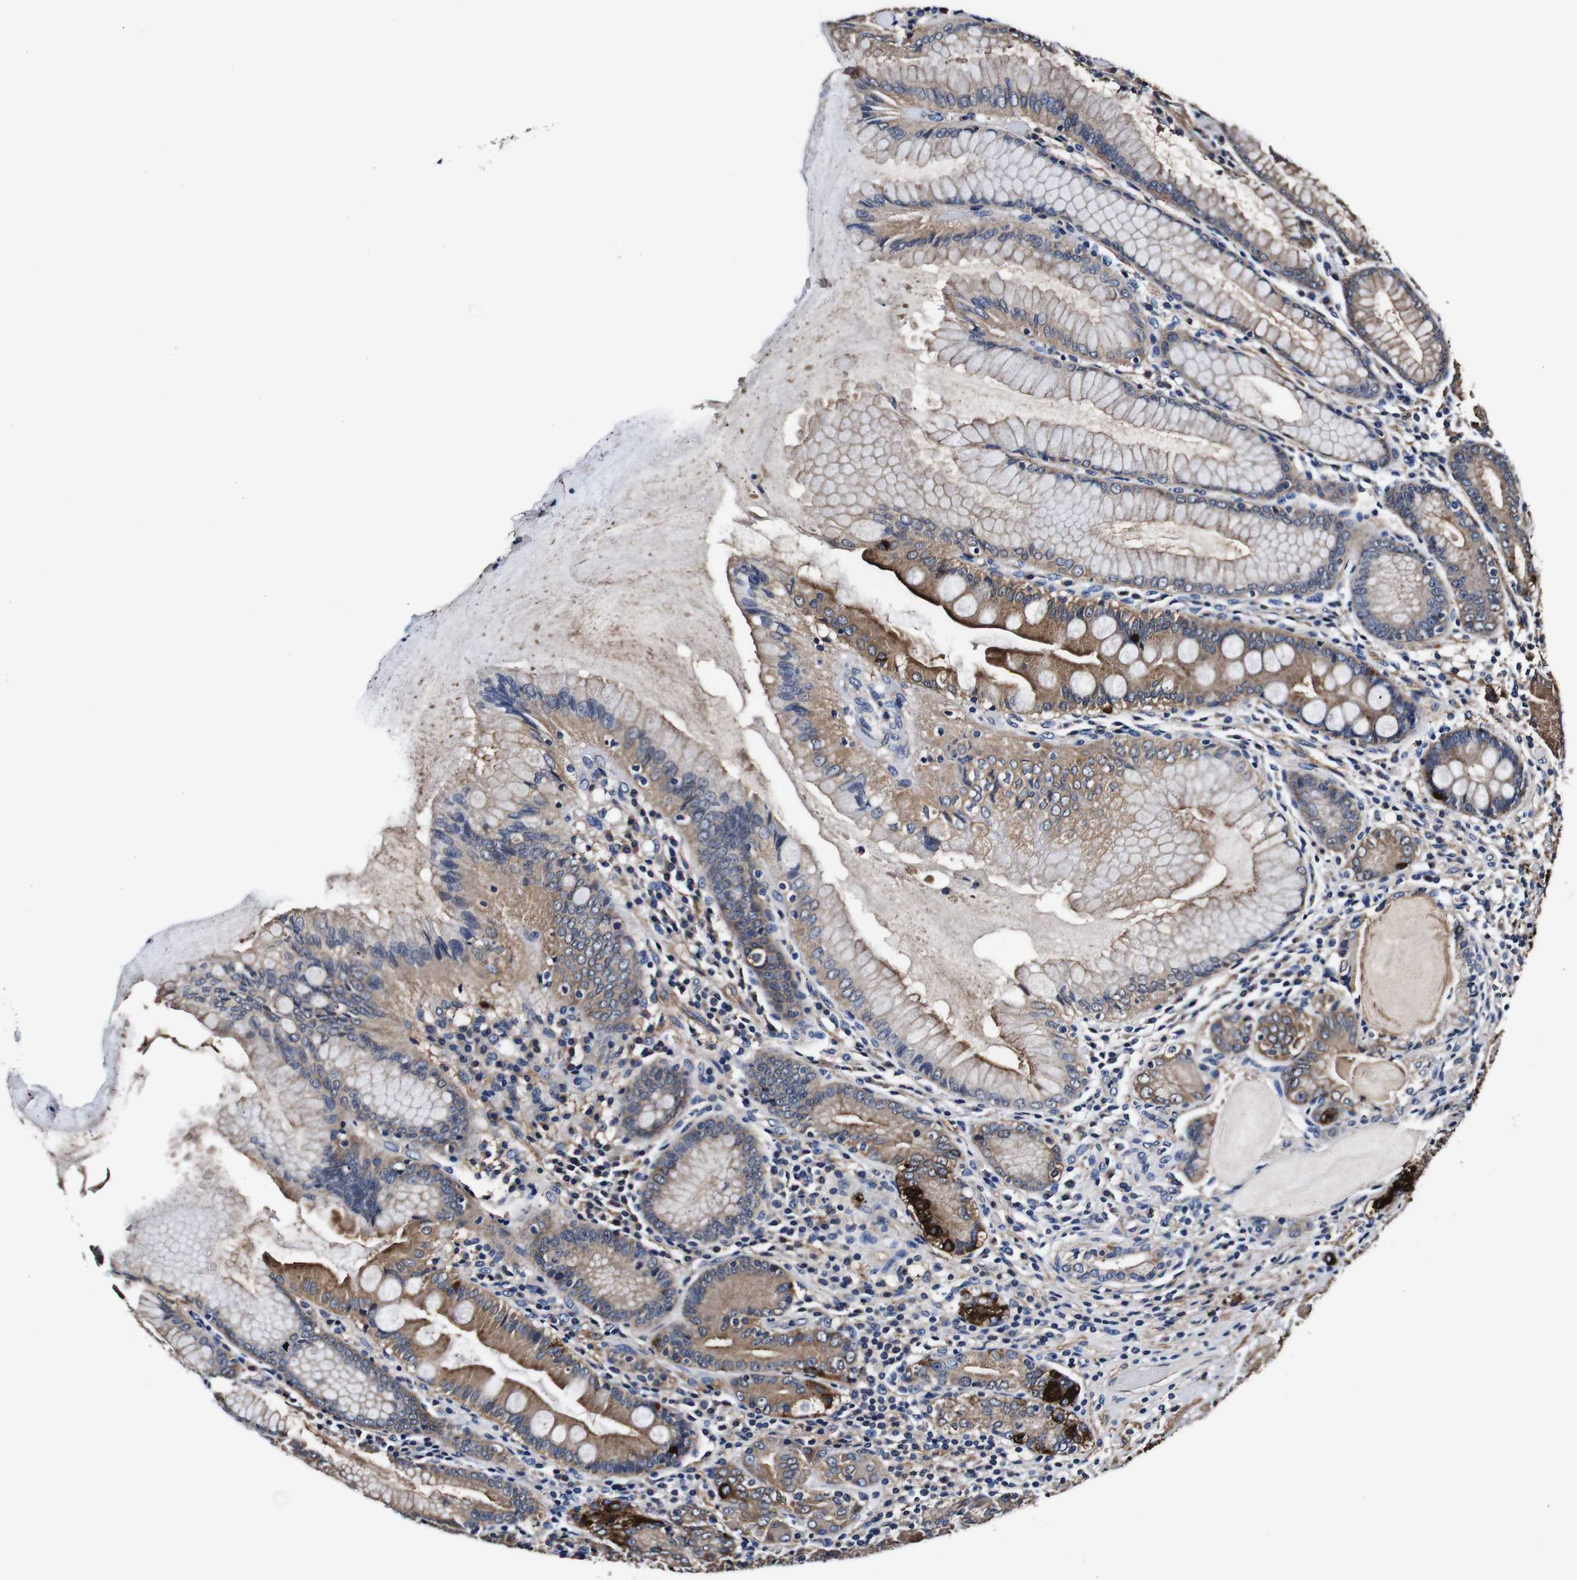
{"staining": {"intensity": "moderate", "quantity": ">75%", "location": "cytoplasmic/membranous"}, "tissue": "stomach", "cell_type": "Glandular cells", "image_type": "normal", "snomed": [{"axis": "morphology", "description": "Normal tissue, NOS"}, {"axis": "topography", "description": "Stomach, lower"}], "caption": "Unremarkable stomach displays moderate cytoplasmic/membranous expression in about >75% of glandular cells, visualized by immunohistochemistry.", "gene": "PDCD6IP", "patient": {"sex": "female", "age": 76}}